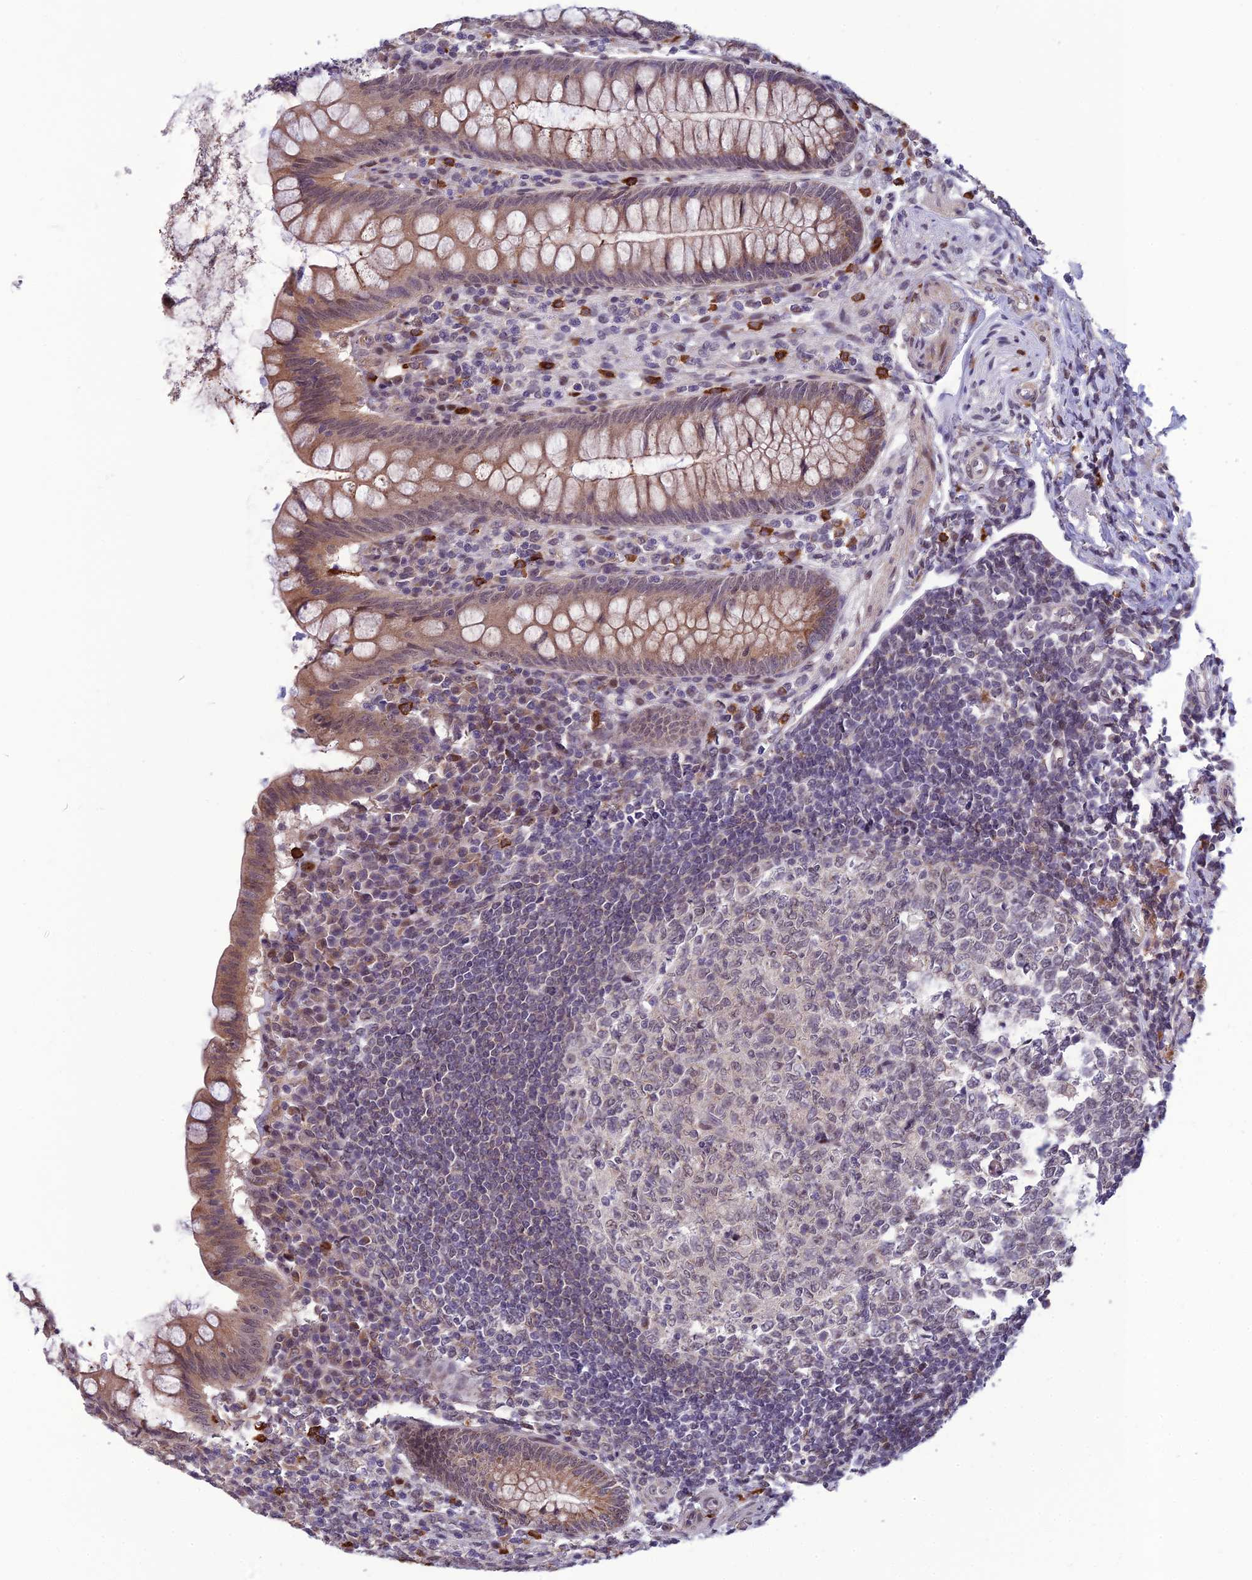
{"staining": {"intensity": "moderate", "quantity": ">75%", "location": "cytoplasmic/membranous"}, "tissue": "appendix", "cell_type": "Glandular cells", "image_type": "normal", "snomed": [{"axis": "morphology", "description": "Normal tissue, NOS"}, {"axis": "topography", "description": "Appendix"}], "caption": "Brown immunohistochemical staining in normal appendix exhibits moderate cytoplasmic/membranous positivity in approximately >75% of glandular cells. (brown staining indicates protein expression, while blue staining denotes nuclei).", "gene": "FBRS", "patient": {"sex": "female", "age": 33}}